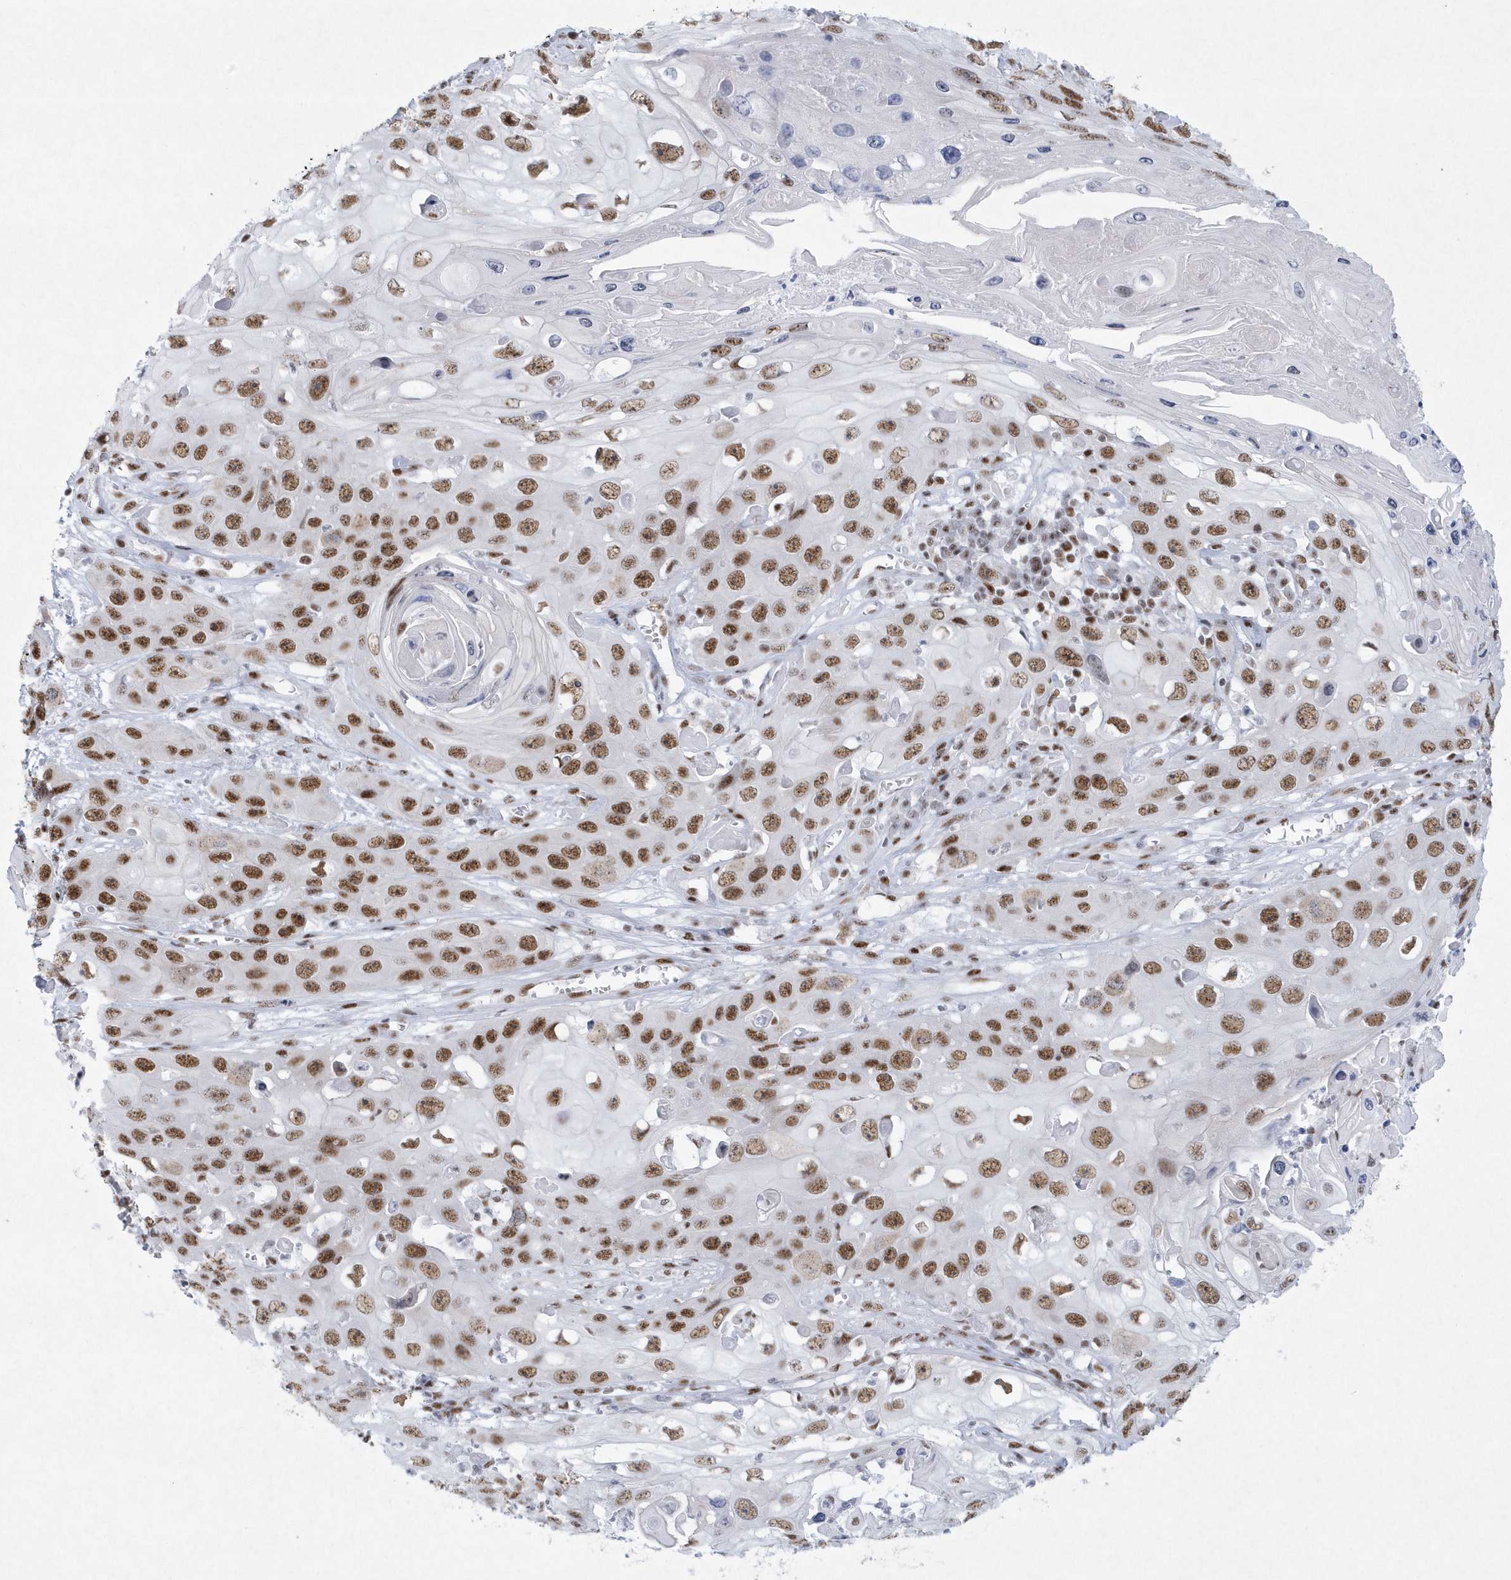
{"staining": {"intensity": "moderate", "quantity": ">75%", "location": "nuclear"}, "tissue": "skin cancer", "cell_type": "Tumor cells", "image_type": "cancer", "snomed": [{"axis": "morphology", "description": "Squamous cell carcinoma, NOS"}, {"axis": "topography", "description": "Skin"}], "caption": "Immunohistochemical staining of skin cancer (squamous cell carcinoma) reveals medium levels of moderate nuclear protein staining in approximately >75% of tumor cells.", "gene": "DCLRE1A", "patient": {"sex": "male", "age": 55}}